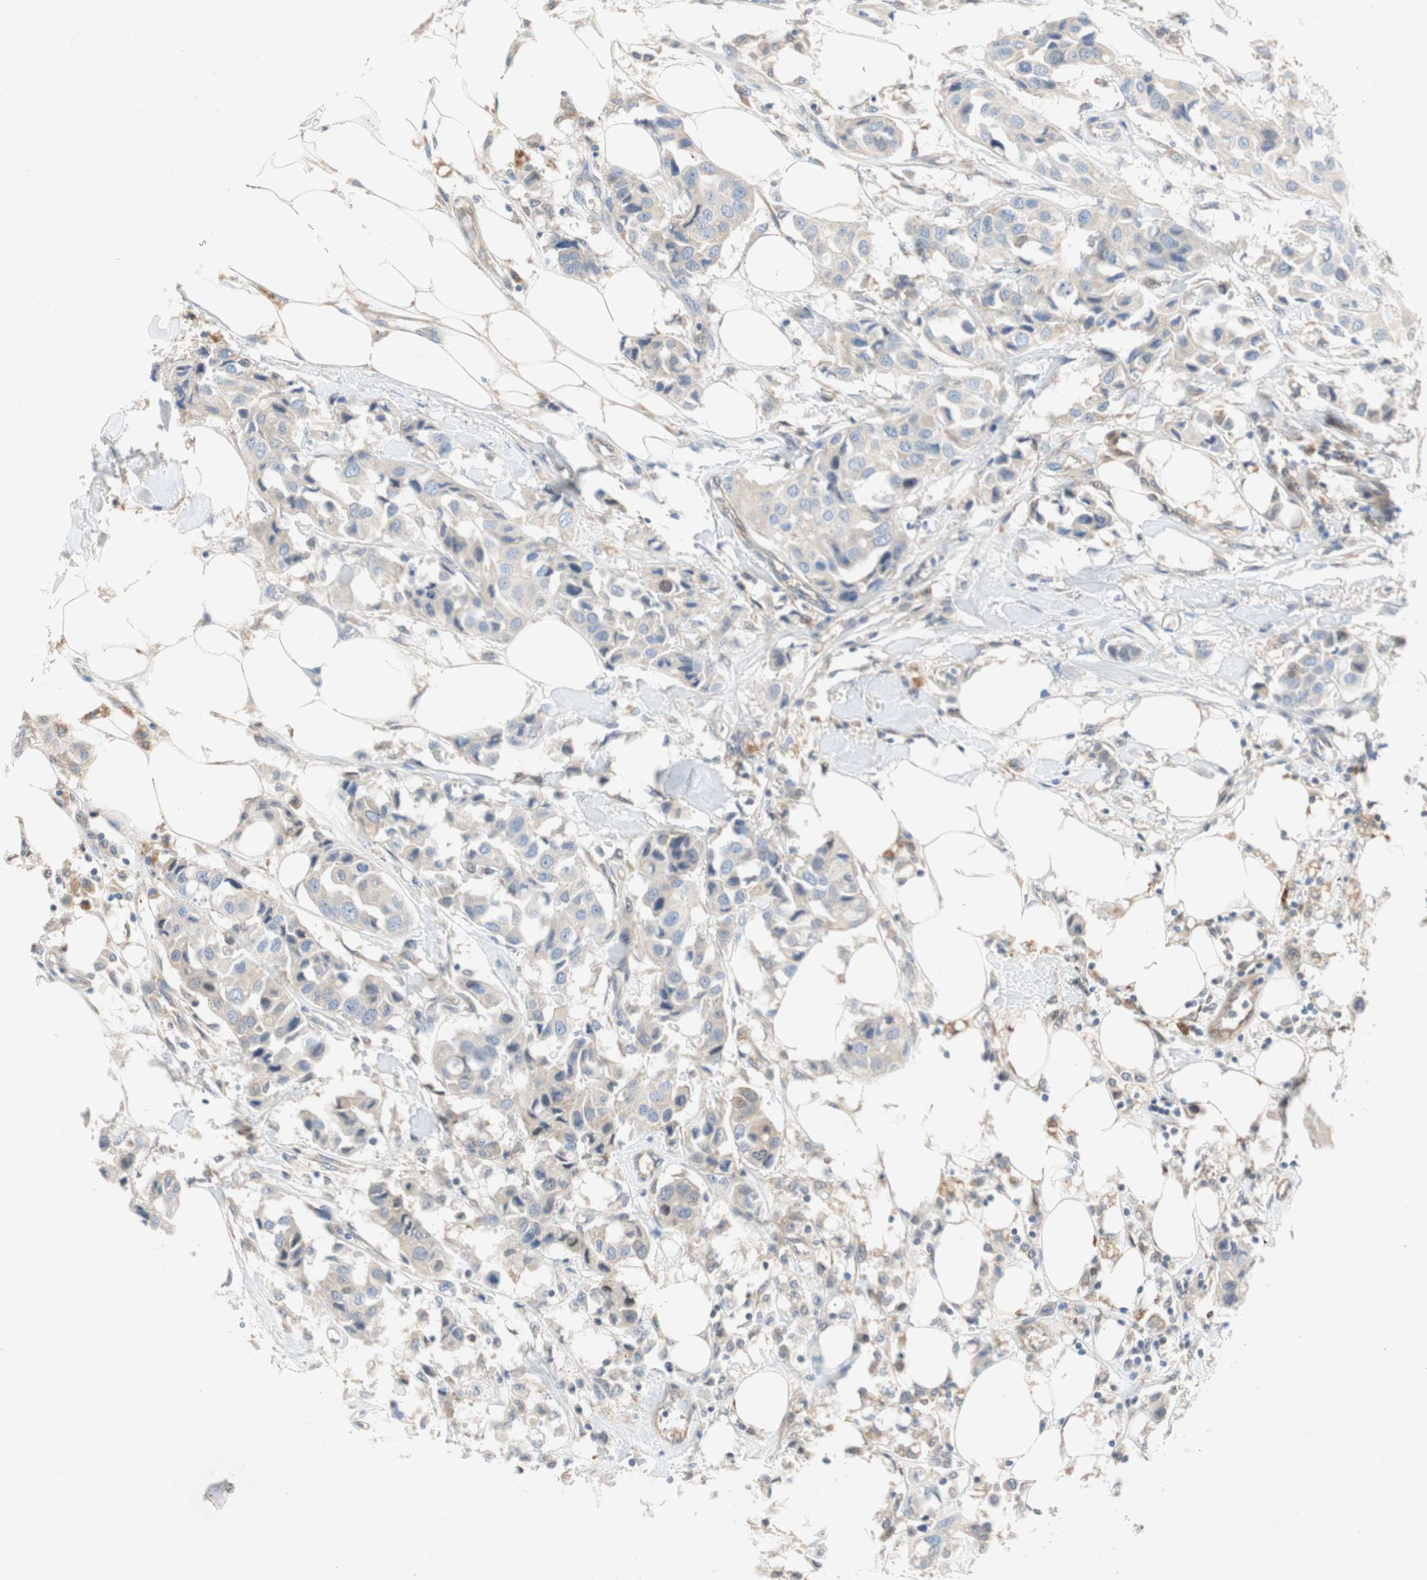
{"staining": {"intensity": "weak", "quantity": "<25%", "location": "cytoplasmic/membranous"}, "tissue": "breast cancer", "cell_type": "Tumor cells", "image_type": "cancer", "snomed": [{"axis": "morphology", "description": "Duct carcinoma"}, {"axis": "topography", "description": "Breast"}], "caption": "Breast cancer (intraductal carcinoma) was stained to show a protein in brown. There is no significant positivity in tumor cells.", "gene": "RELB", "patient": {"sex": "female", "age": 80}}